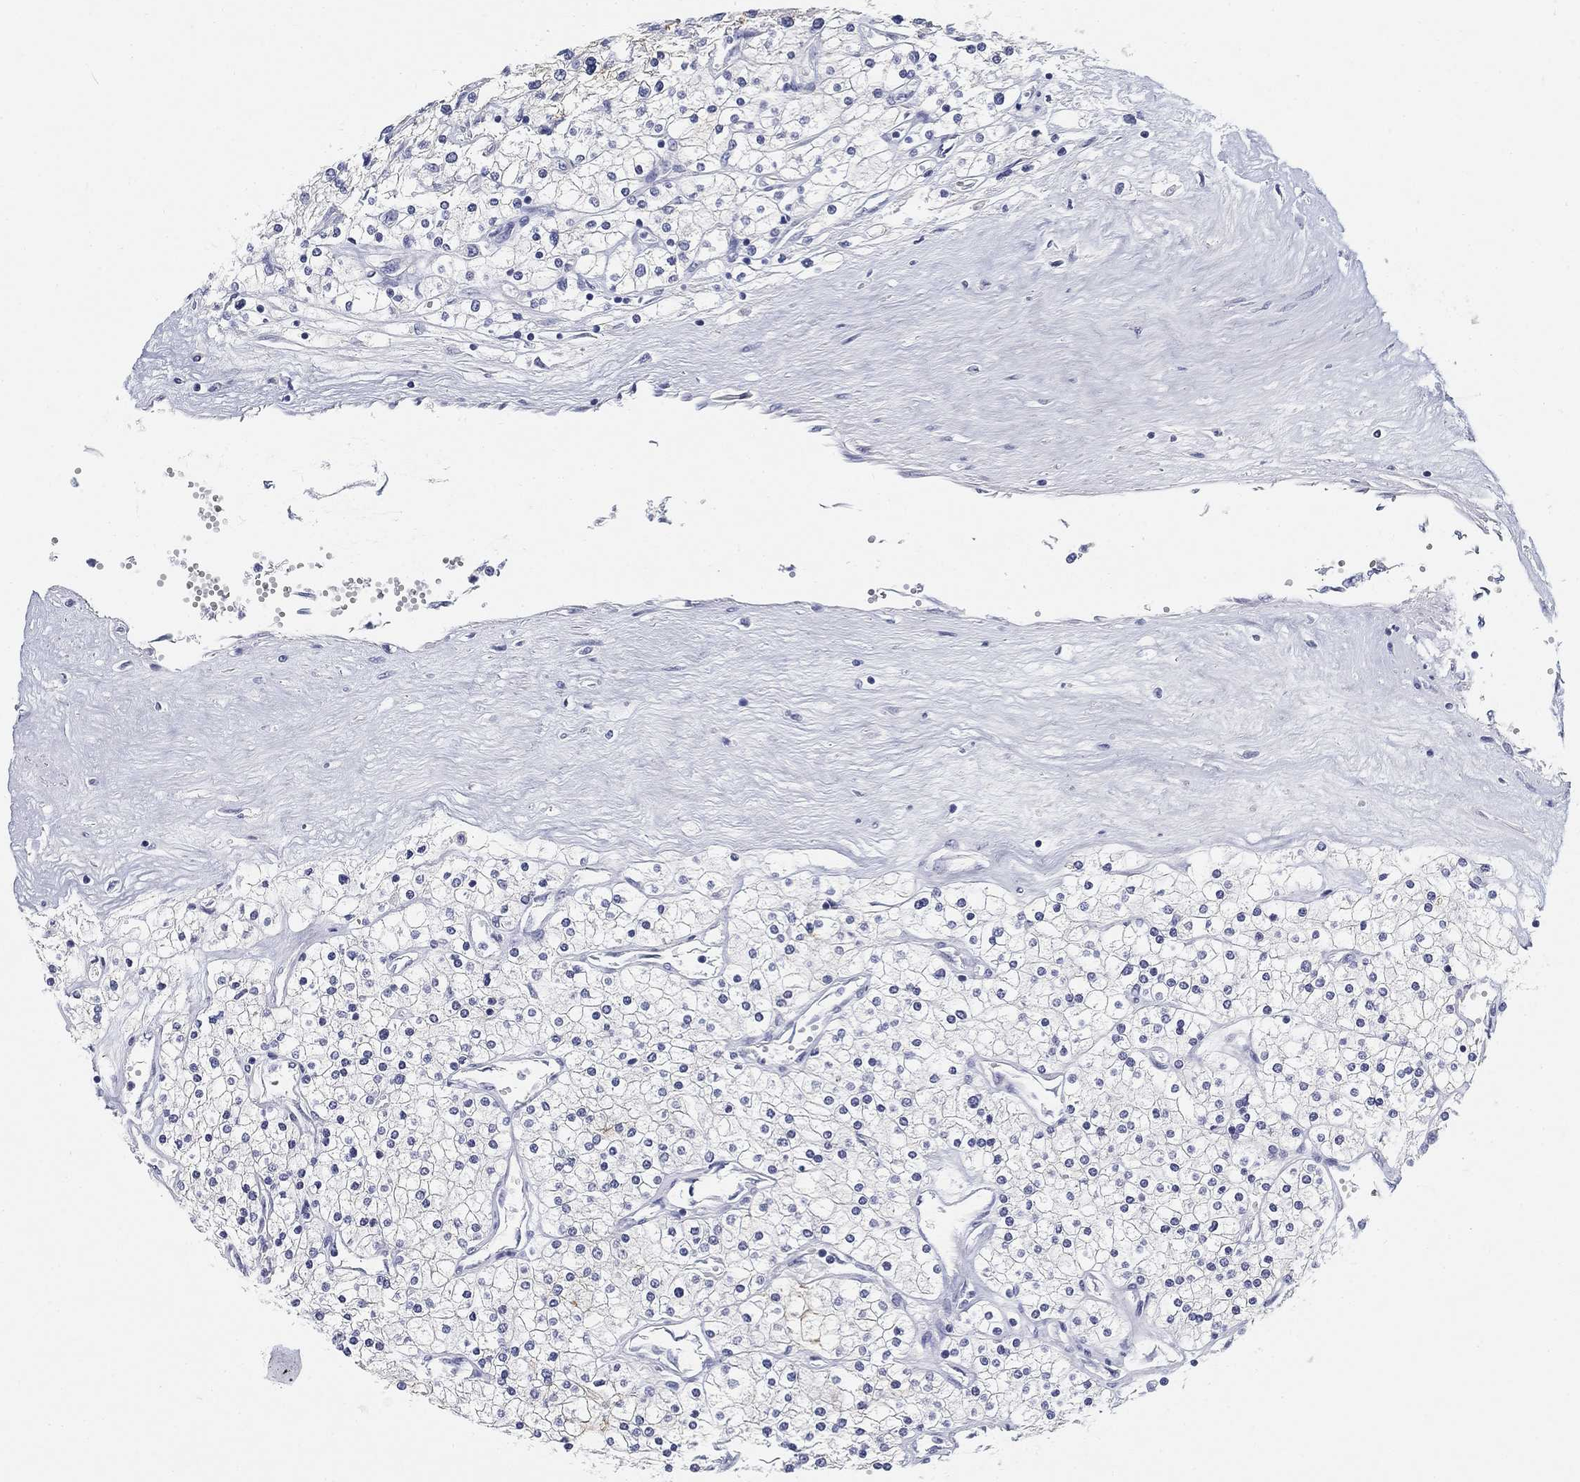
{"staining": {"intensity": "negative", "quantity": "none", "location": "none"}, "tissue": "renal cancer", "cell_type": "Tumor cells", "image_type": "cancer", "snomed": [{"axis": "morphology", "description": "Adenocarcinoma, NOS"}, {"axis": "topography", "description": "Kidney"}], "caption": "This is a micrograph of IHC staining of renal cancer (adenocarcinoma), which shows no positivity in tumor cells.", "gene": "SLC2A5", "patient": {"sex": "male", "age": 80}}